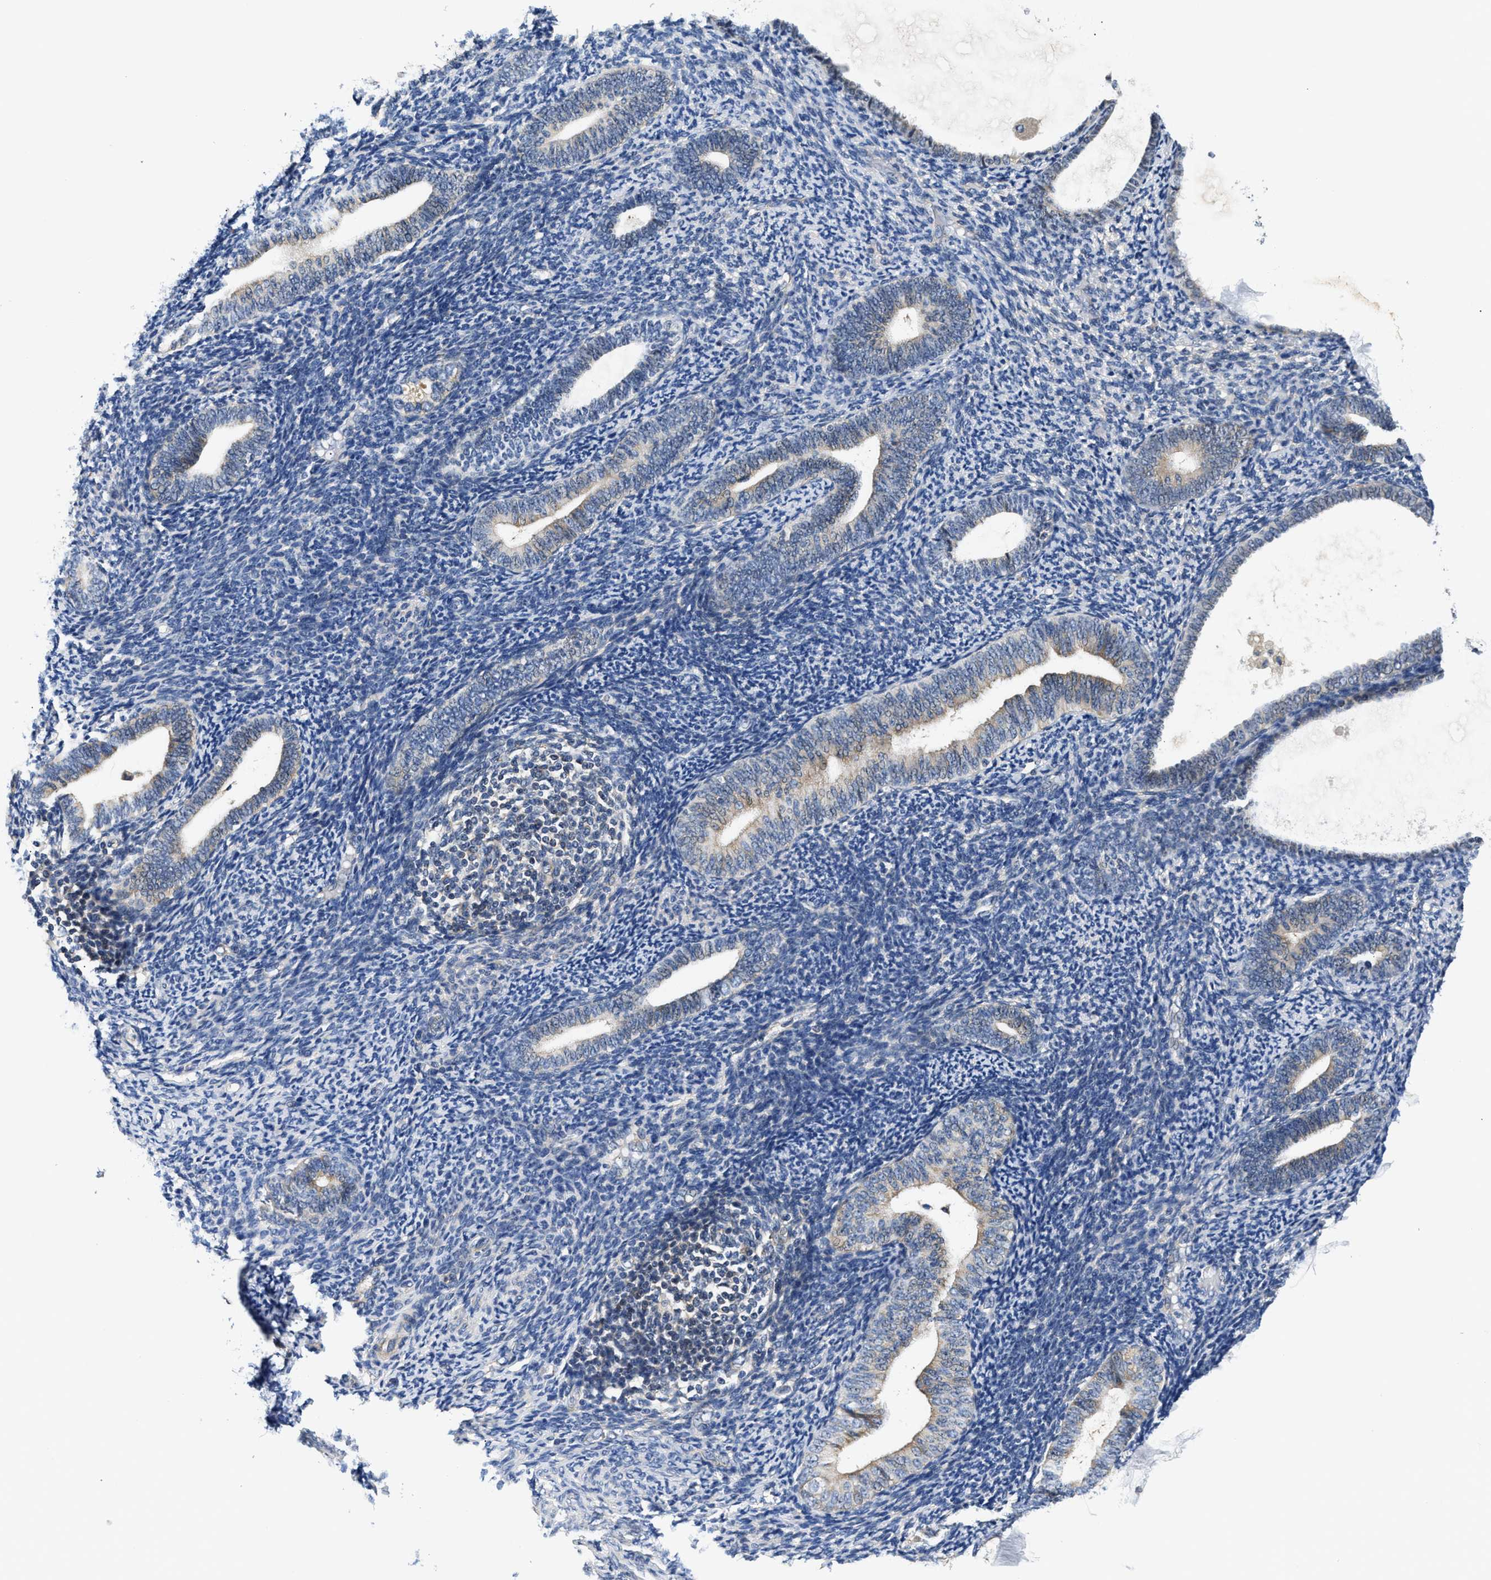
{"staining": {"intensity": "negative", "quantity": "none", "location": "none"}, "tissue": "endometrium", "cell_type": "Cells in endometrial stroma", "image_type": "normal", "snomed": [{"axis": "morphology", "description": "Normal tissue, NOS"}, {"axis": "topography", "description": "Endometrium"}], "caption": "Cells in endometrial stroma are negative for protein expression in unremarkable human endometrium. Nuclei are stained in blue.", "gene": "TEX2", "patient": {"sex": "female", "age": 66}}